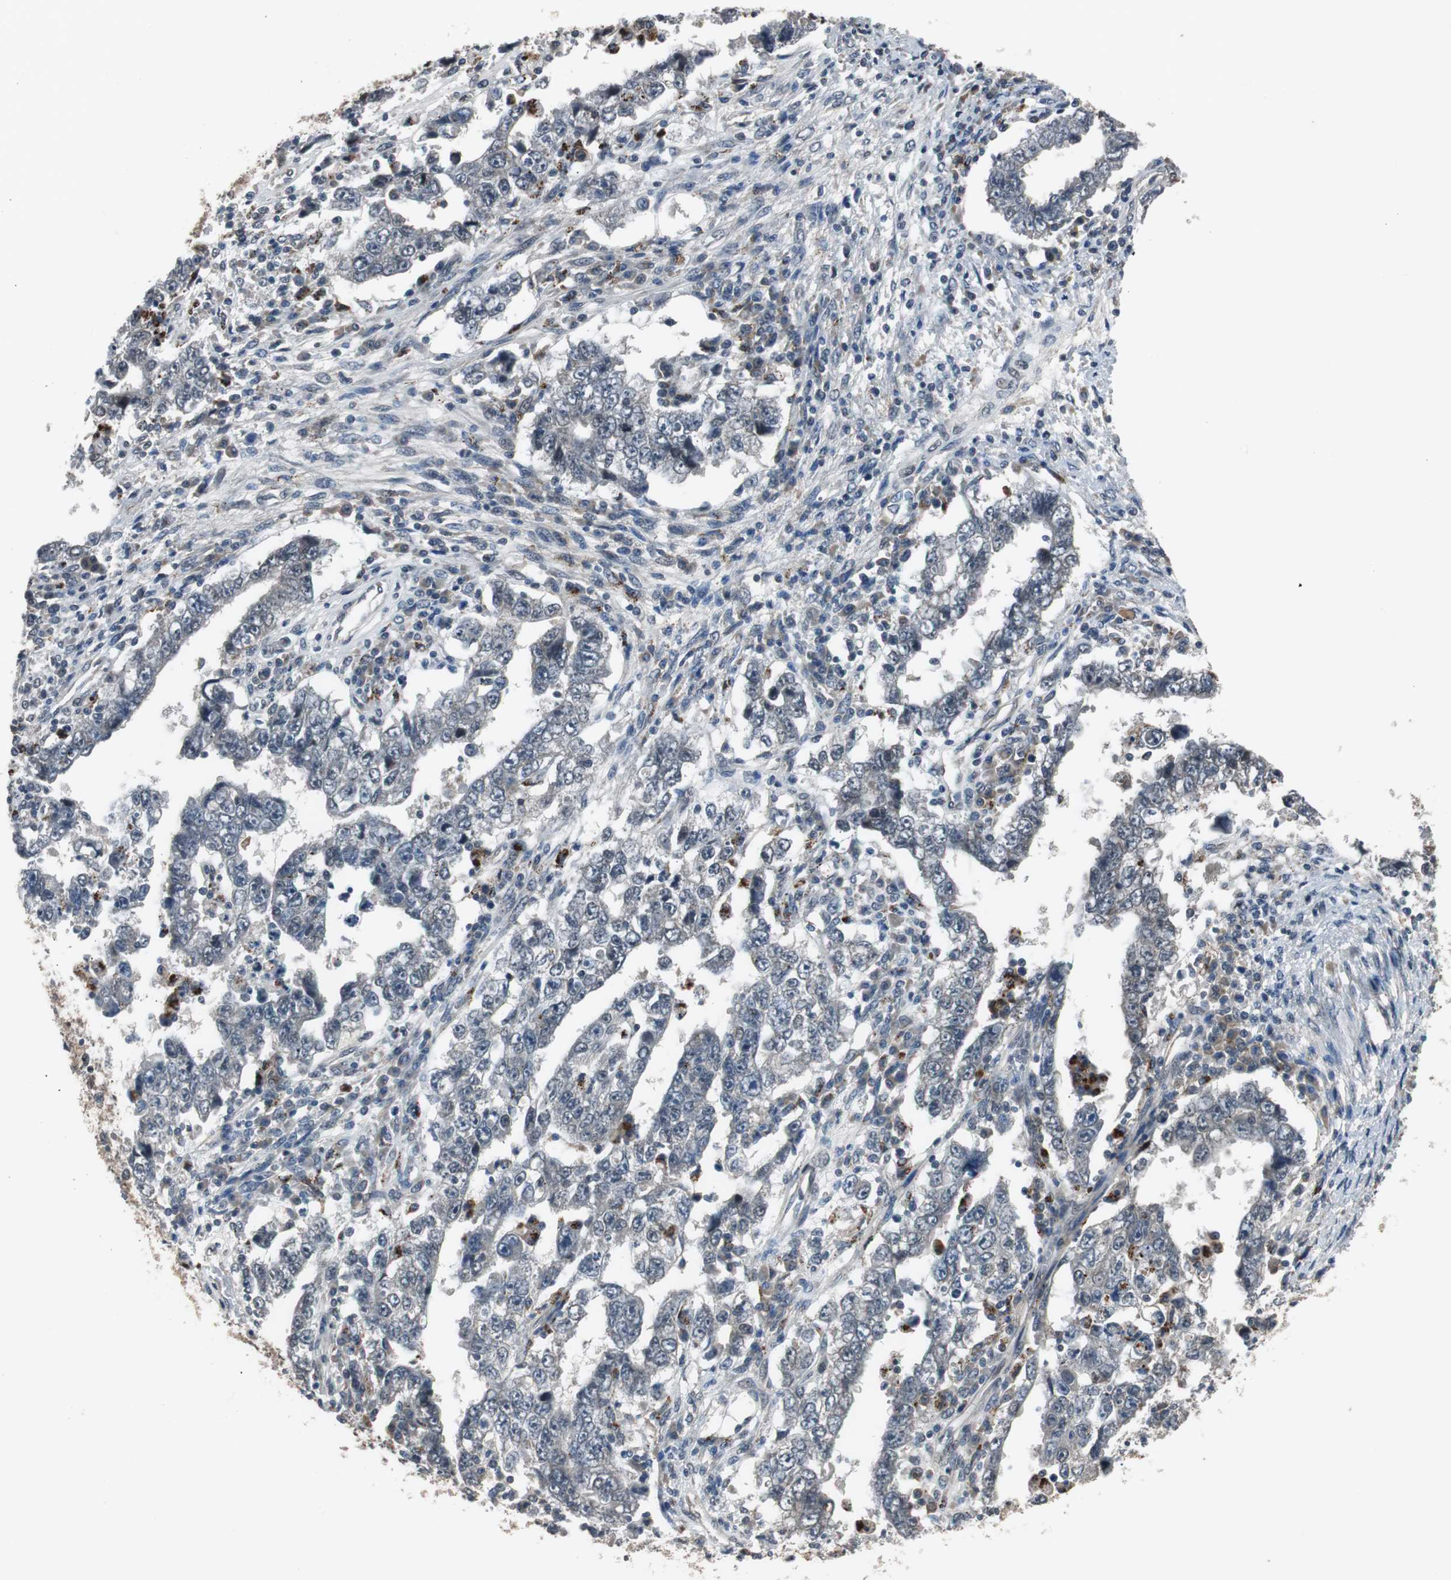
{"staining": {"intensity": "negative", "quantity": "none", "location": "none"}, "tissue": "testis cancer", "cell_type": "Tumor cells", "image_type": "cancer", "snomed": [{"axis": "morphology", "description": "Carcinoma, Embryonal, NOS"}, {"axis": "topography", "description": "Testis"}], "caption": "Tumor cells are negative for protein expression in human testis cancer (embryonal carcinoma).", "gene": "BOLA1", "patient": {"sex": "male", "age": 26}}